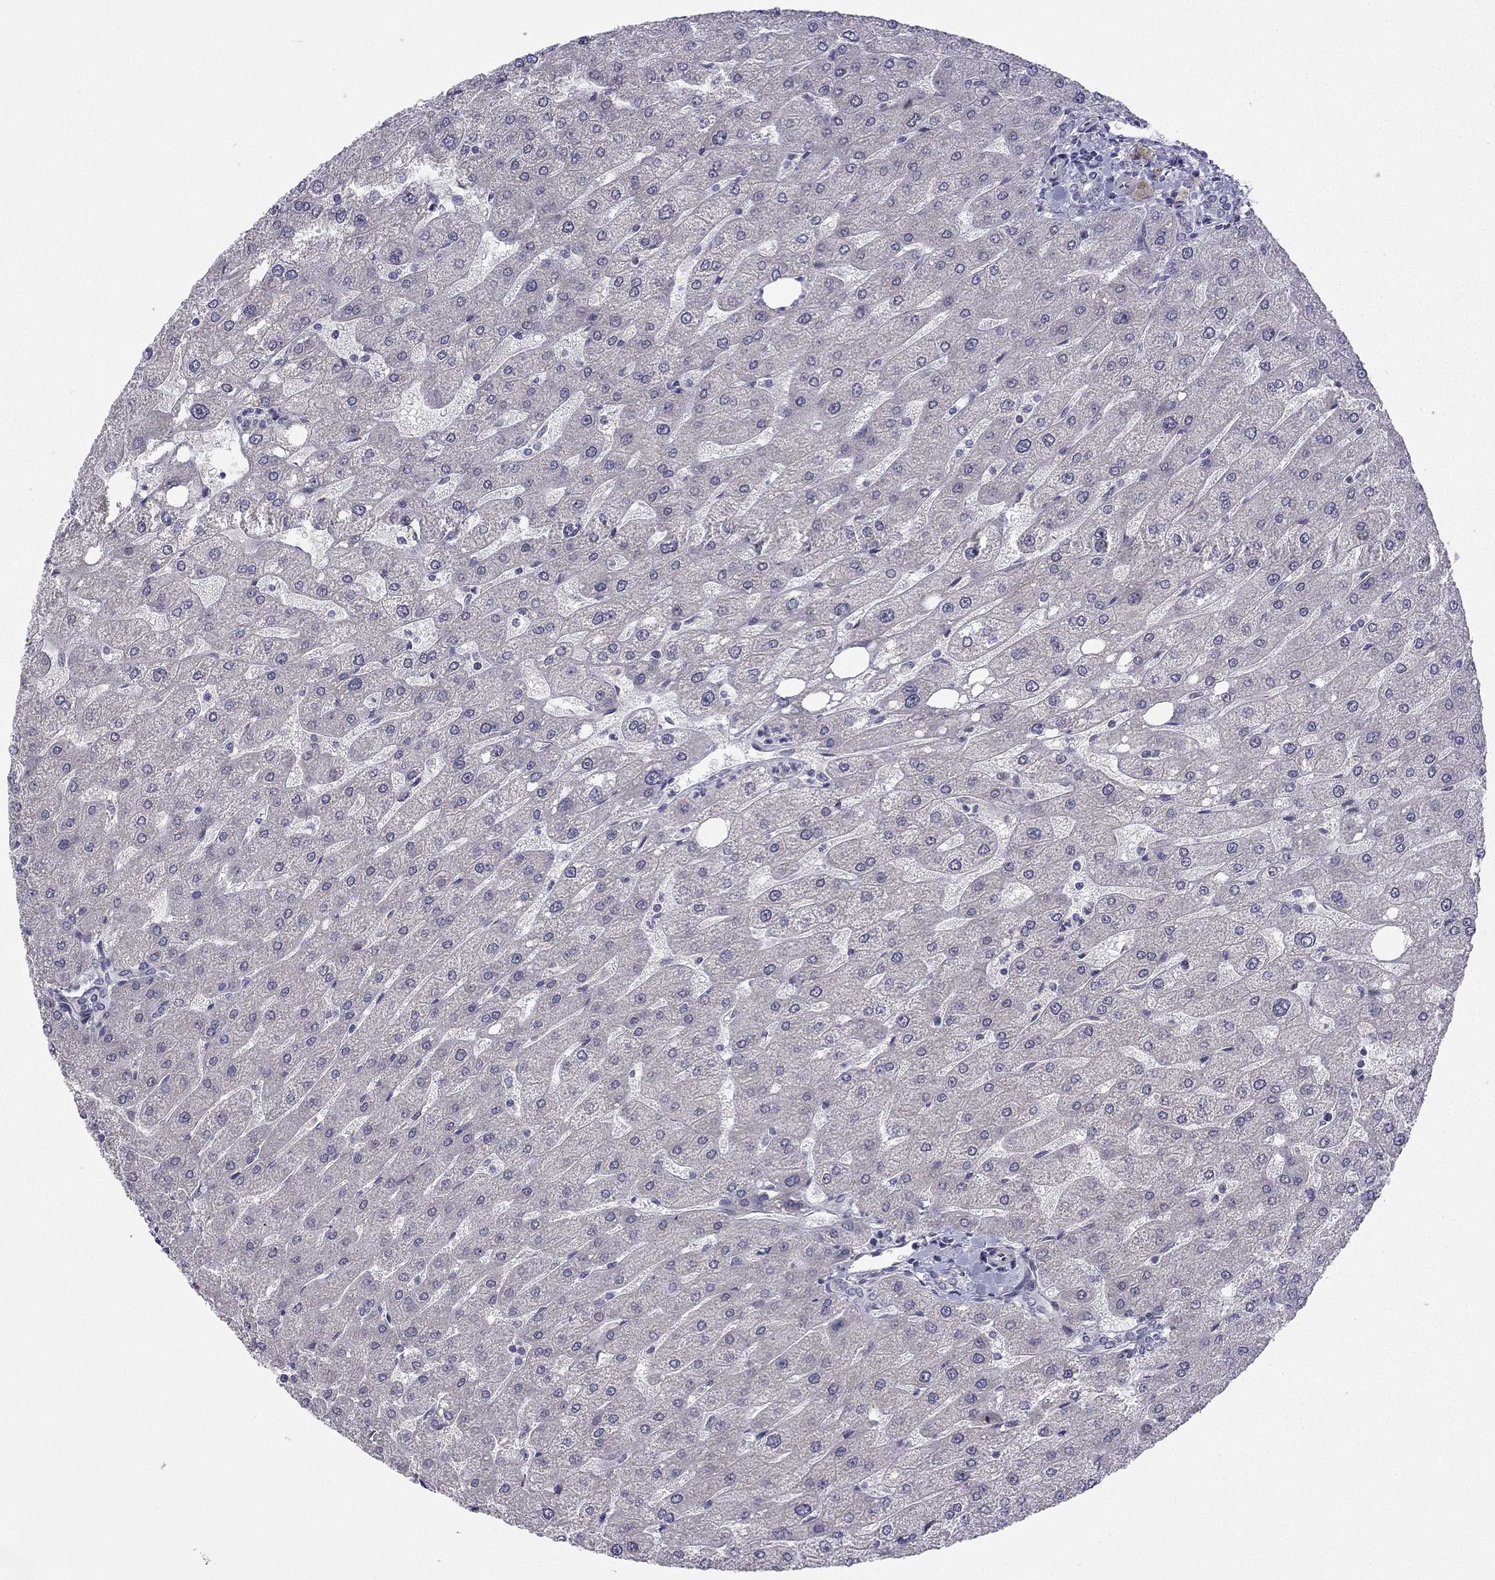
{"staining": {"intensity": "negative", "quantity": "none", "location": "none"}, "tissue": "liver", "cell_type": "Cholangiocytes", "image_type": "normal", "snomed": [{"axis": "morphology", "description": "Normal tissue, NOS"}, {"axis": "topography", "description": "Liver"}], "caption": "High power microscopy photomicrograph of an immunohistochemistry photomicrograph of unremarkable liver, revealing no significant expression in cholangiocytes.", "gene": "CHST8", "patient": {"sex": "male", "age": 67}}